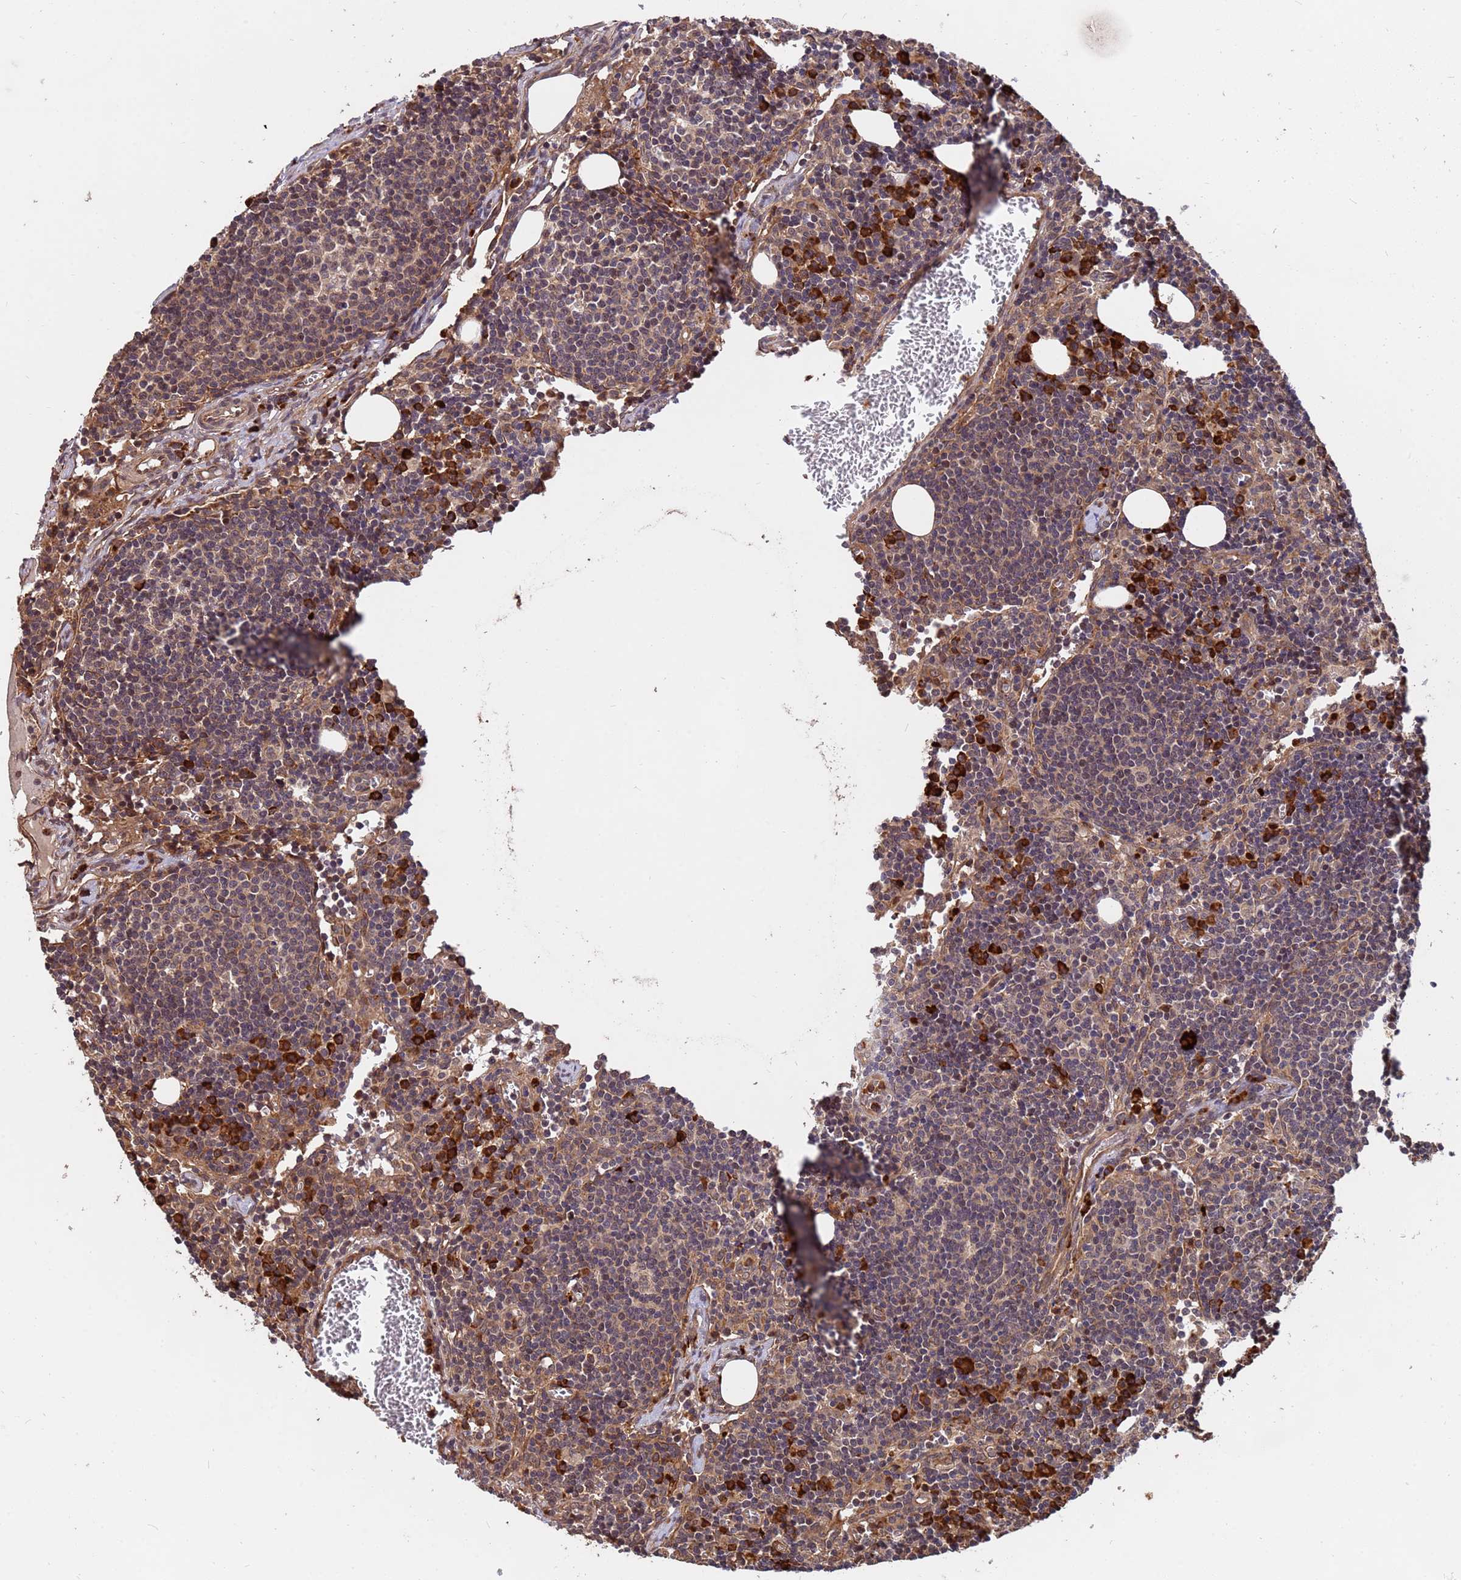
{"staining": {"intensity": "strong", "quantity": "<25%", "location": "cytoplasmic/membranous"}, "tissue": "lymph node", "cell_type": "Non-germinal center cells", "image_type": "normal", "snomed": [{"axis": "morphology", "description": "Normal tissue, NOS"}, {"axis": "topography", "description": "Lymph node"}], "caption": "Strong cytoplasmic/membranous protein staining is identified in approximately <25% of non-germinal center cells in lymph node.", "gene": "ZNF619", "patient": {"sex": "female", "age": 27}}